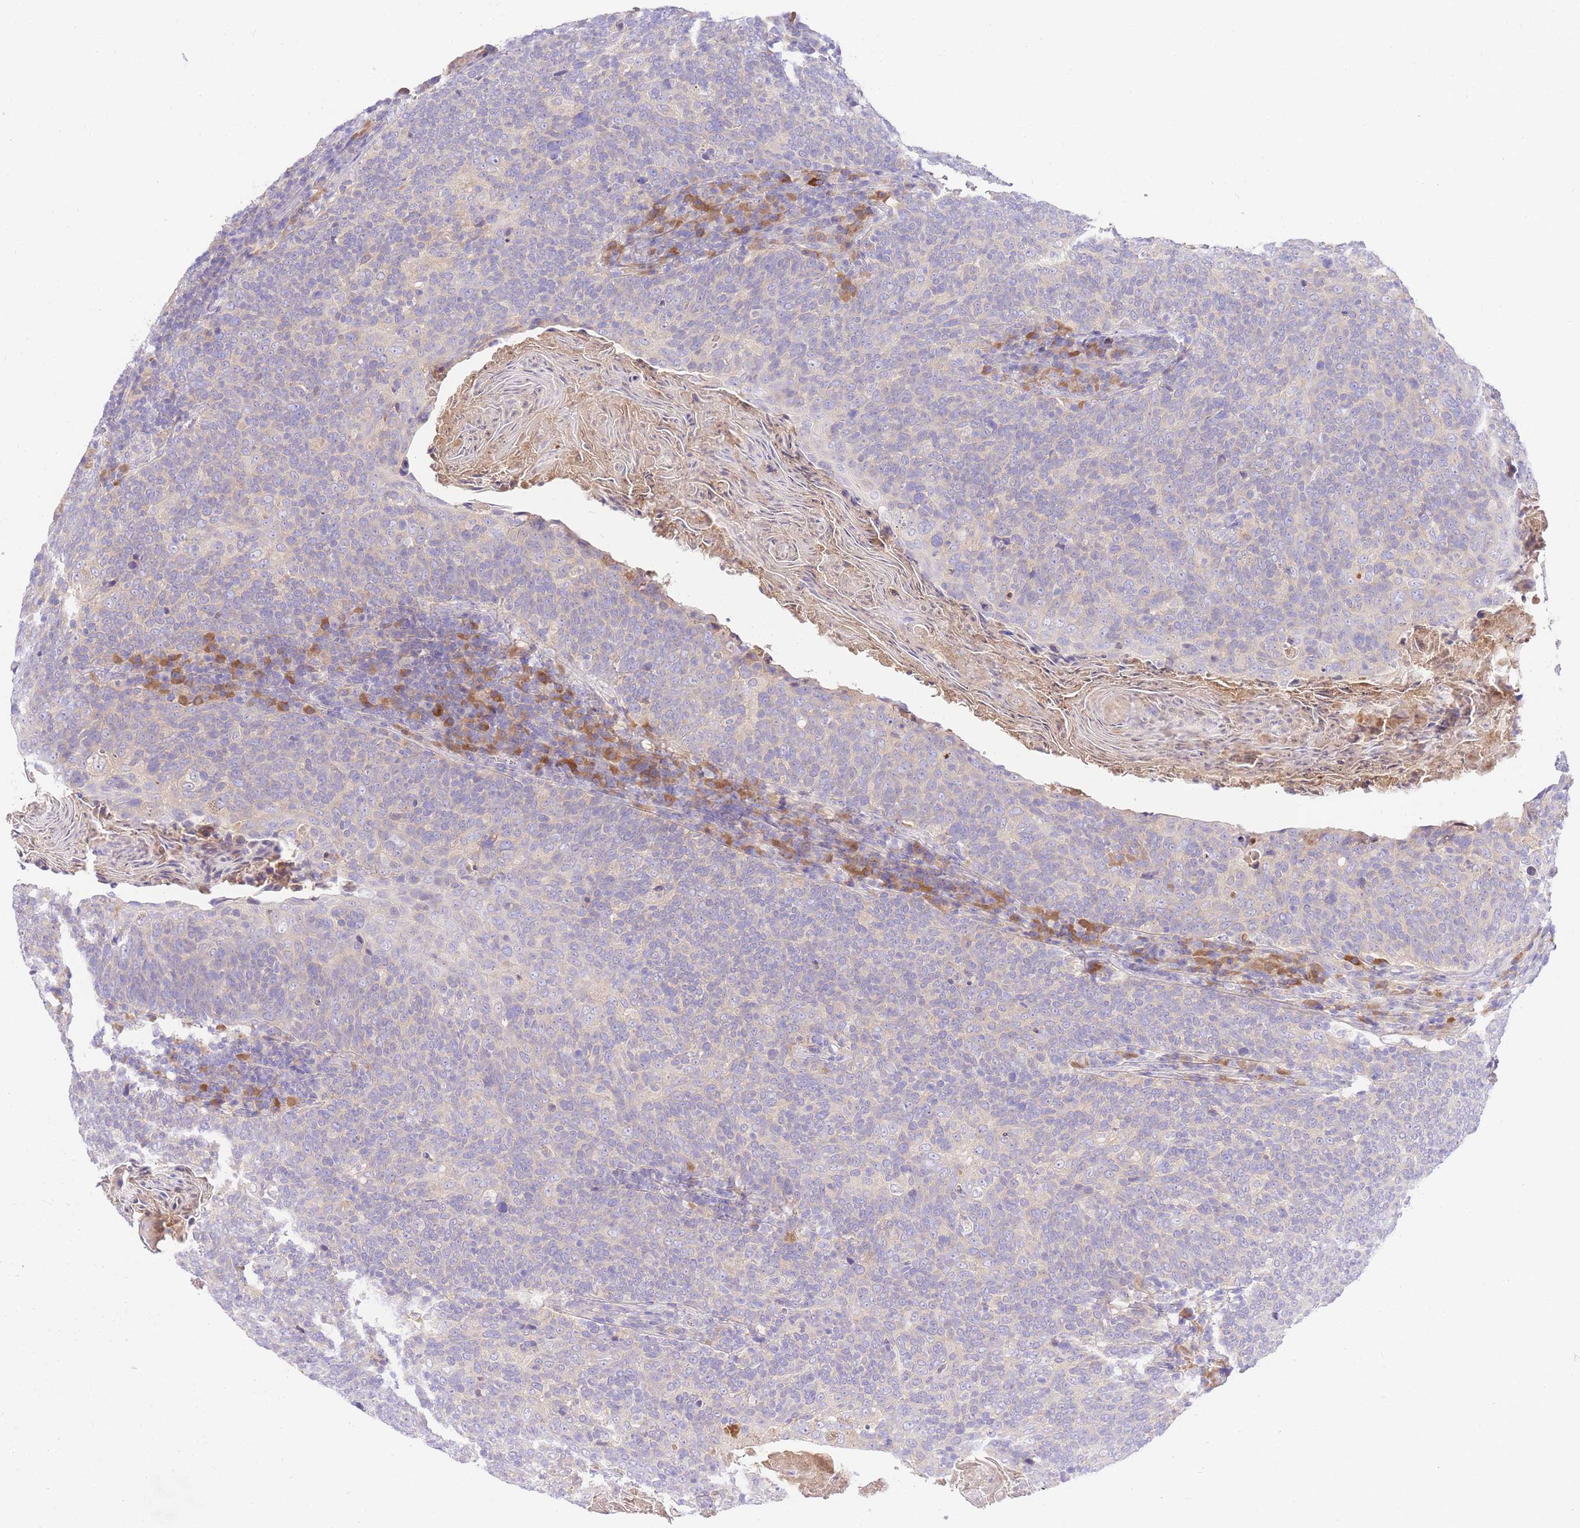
{"staining": {"intensity": "weak", "quantity": "<25%", "location": "cytoplasmic/membranous"}, "tissue": "head and neck cancer", "cell_type": "Tumor cells", "image_type": "cancer", "snomed": [{"axis": "morphology", "description": "Squamous cell carcinoma, NOS"}, {"axis": "morphology", "description": "Squamous cell carcinoma, metastatic, NOS"}, {"axis": "topography", "description": "Lymph node"}, {"axis": "topography", "description": "Head-Neck"}], "caption": "The micrograph shows no staining of tumor cells in head and neck cancer (squamous cell carcinoma).", "gene": "LIPH", "patient": {"sex": "male", "age": 62}}